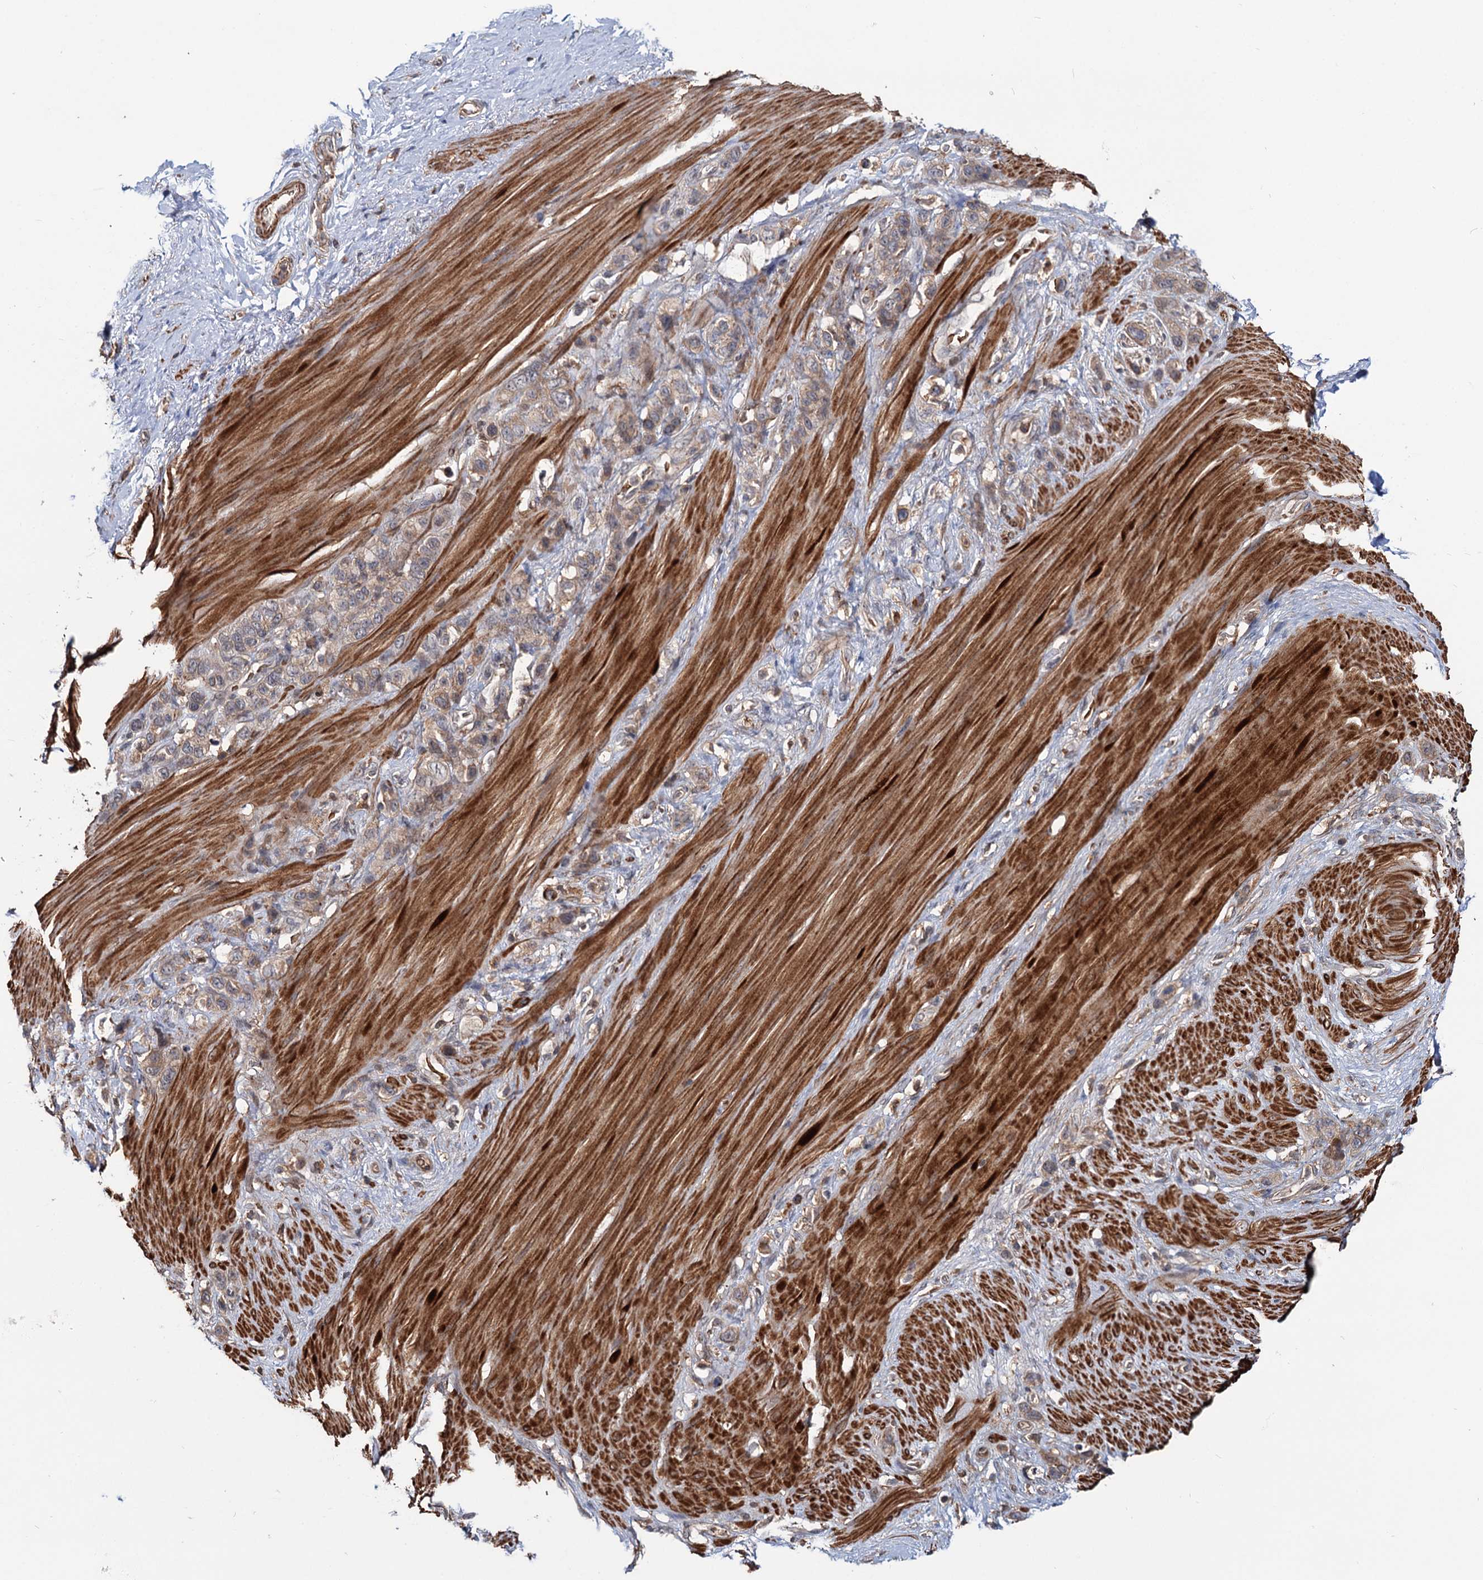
{"staining": {"intensity": "weak", "quantity": ">75%", "location": "cytoplasmic/membranous"}, "tissue": "stomach cancer", "cell_type": "Tumor cells", "image_type": "cancer", "snomed": [{"axis": "morphology", "description": "Adenocarcinoma, NOS"}, {"axis": "morphology", "description": "Adenocarcinoma, High grade"}, {"axis": "topography", "description": "Stomach, upper"}, {"axis": "topography", "description": "Stomach, lower"}], "caption": "A low amount of weak cytoplasmic/membranous staining is seen in about >75% of tumor cells in stomach cancer tissue. (Brightfield microscopy of DAB IHC at high magnification).", "gene": "GRIP1", "patient": {"sex": "female", "age": 65}}